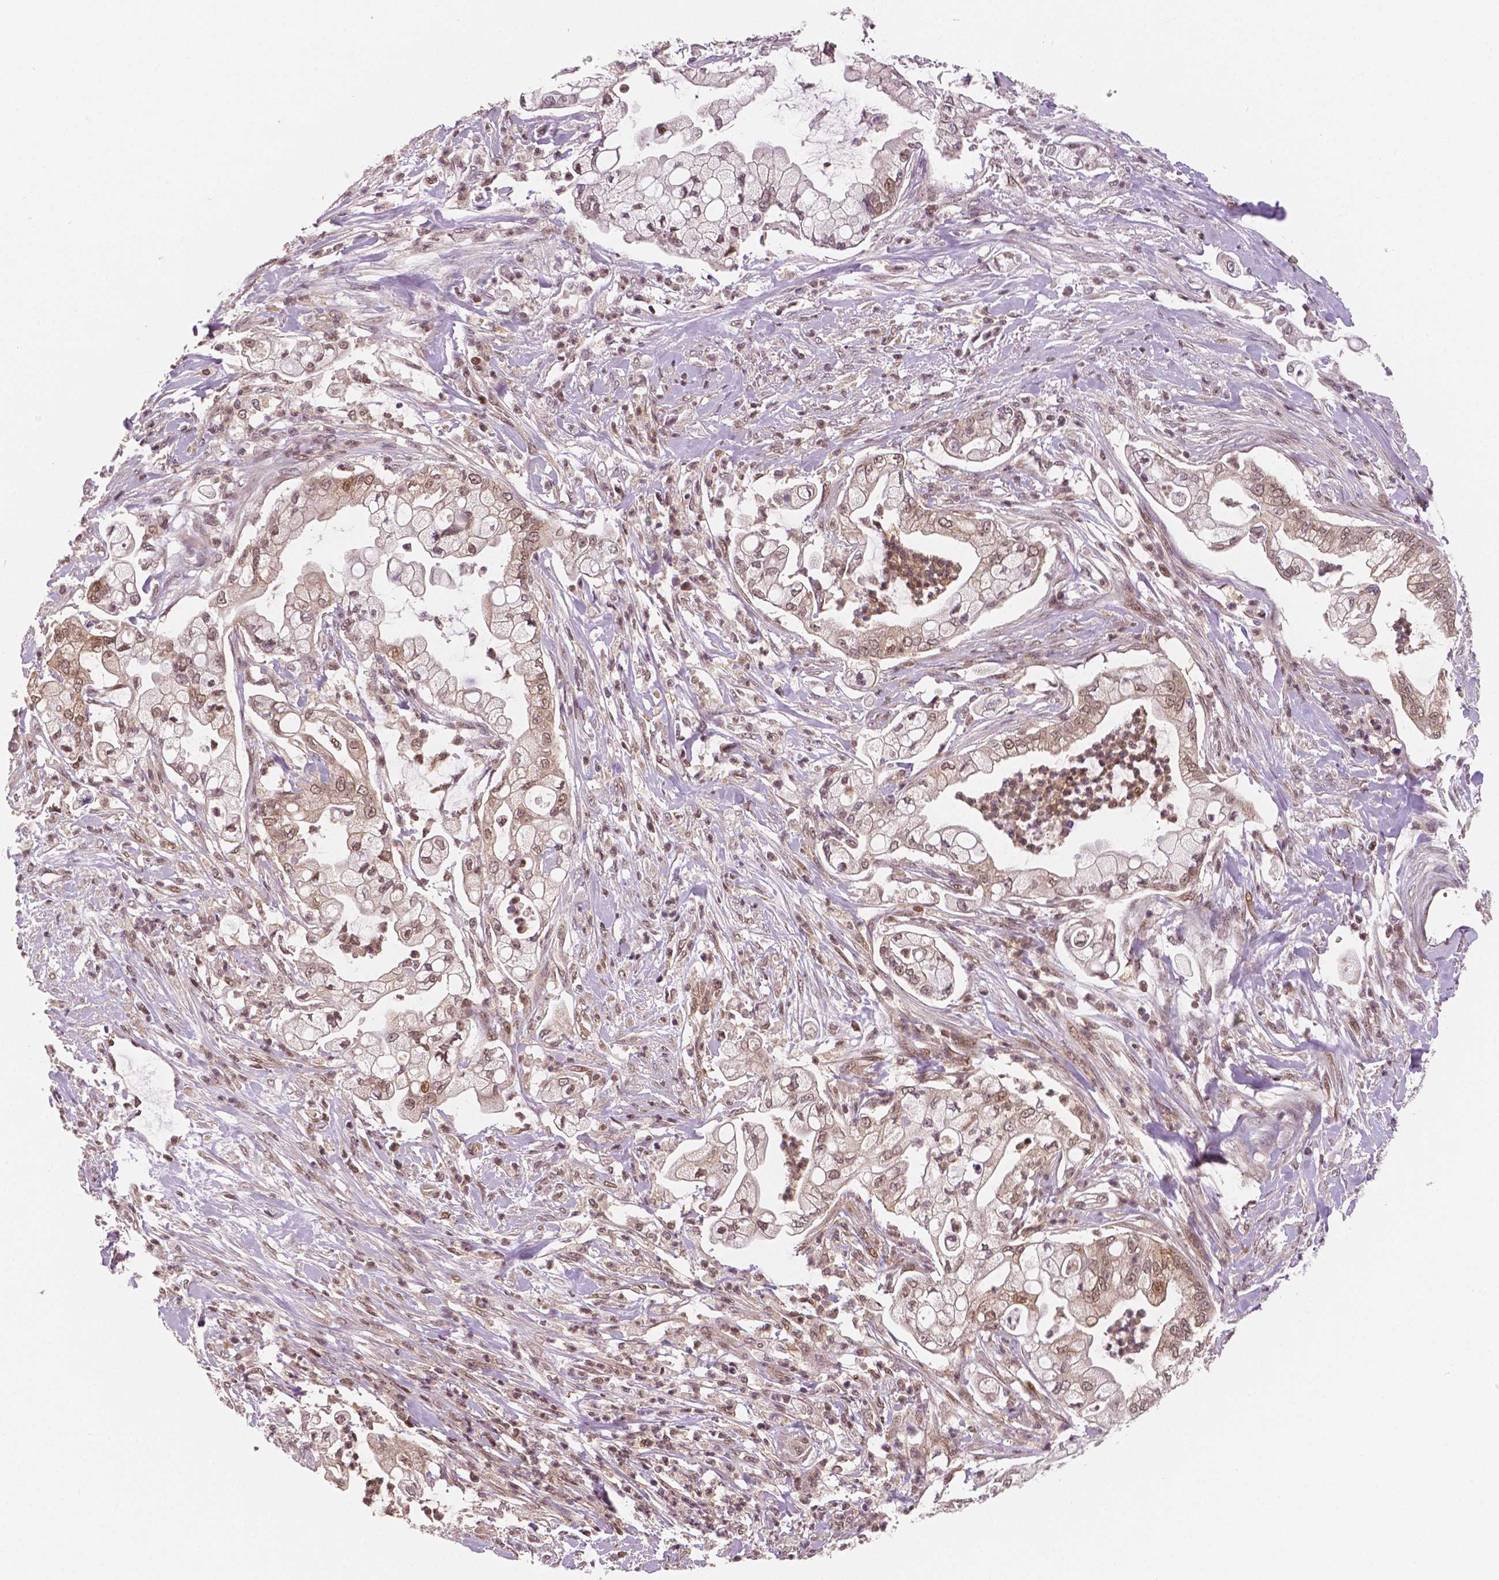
{"staining": {"intensity": "moderate", "quantity": ">75%", "location": "cytoplasmic/membranous,nuclear"}, "tissue": "pancreatic cancer", "cell_type": "Tumor cells", "image_type": "cancer", "snomed": [{"axis": "morphology", "description": "Adenocarcinoma, NOS"}, {"axis": "topography", "description": "Pancreas"}], "caption": "Moderate cytoplasmic/membranous and nuclear positivity is appreciated in about >75% of tumor cells in pancreatic cancer (adenocarcinoma).", "gene": "STAT3", "patient": {"sex": "female", "age": 69}}